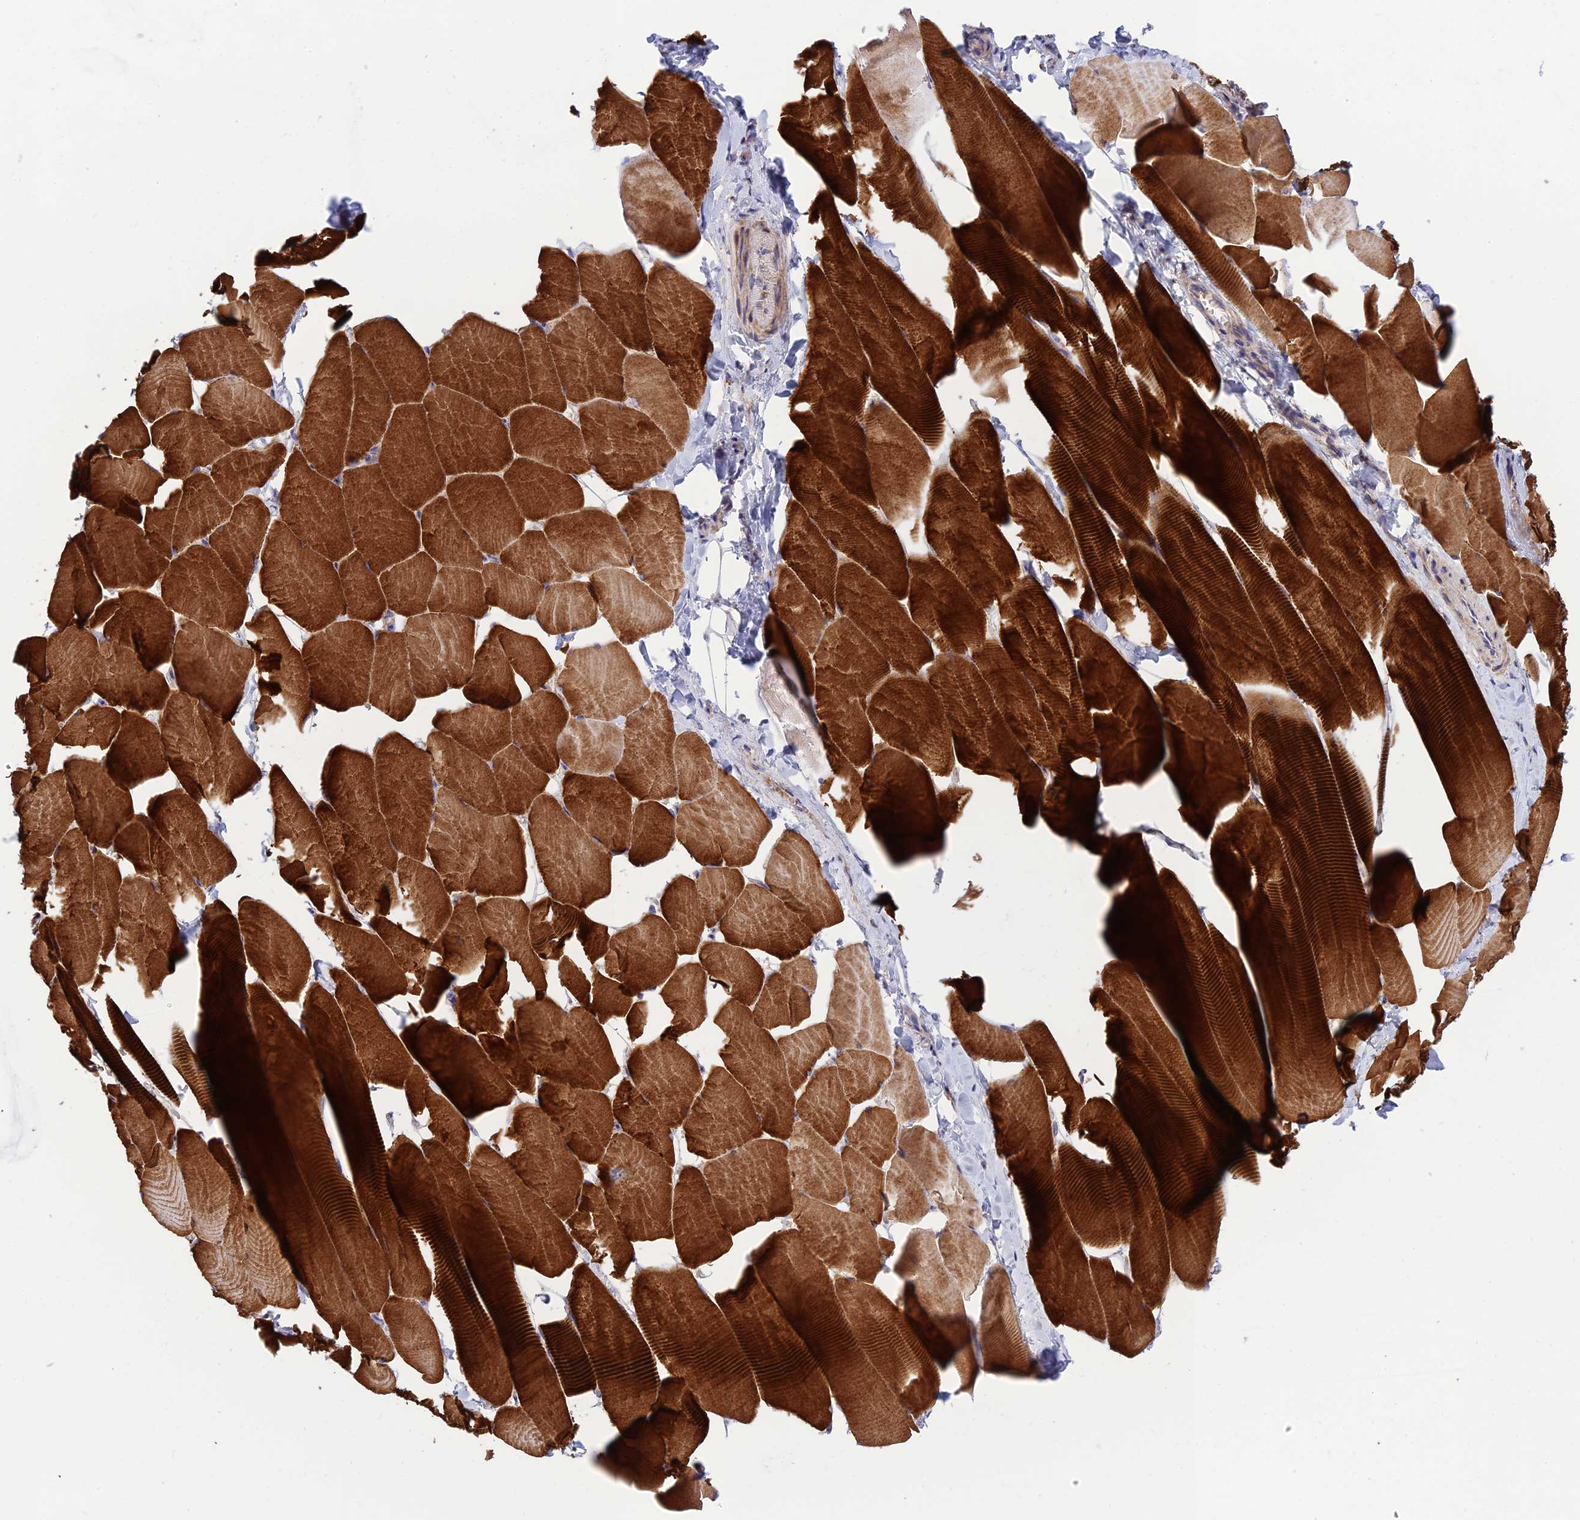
{"staining": {"intensity": "strong", "quantity": "25%-75%", "location": "cytoplasmic/membranous"}, "tissue": "skeletal muscle", "cell_type": "Myocytes", "image_type": "normal", "snomed": [{"axis": "morphology", "description": "Normal tissue, NOS"}, {"axis": "topography", "description": "Skeletal muscle"}], "caption": "Immunohistochemistry (DAB (3,3'-diaminobenzidine)) staining of unremarkable skeletal muscle exhibits strong cytoplasmic/membranous protein positivity in about 25%-75% of myocytes.", "gene": "CCDC157", "patient": {"sex": "male", "age": 25}}